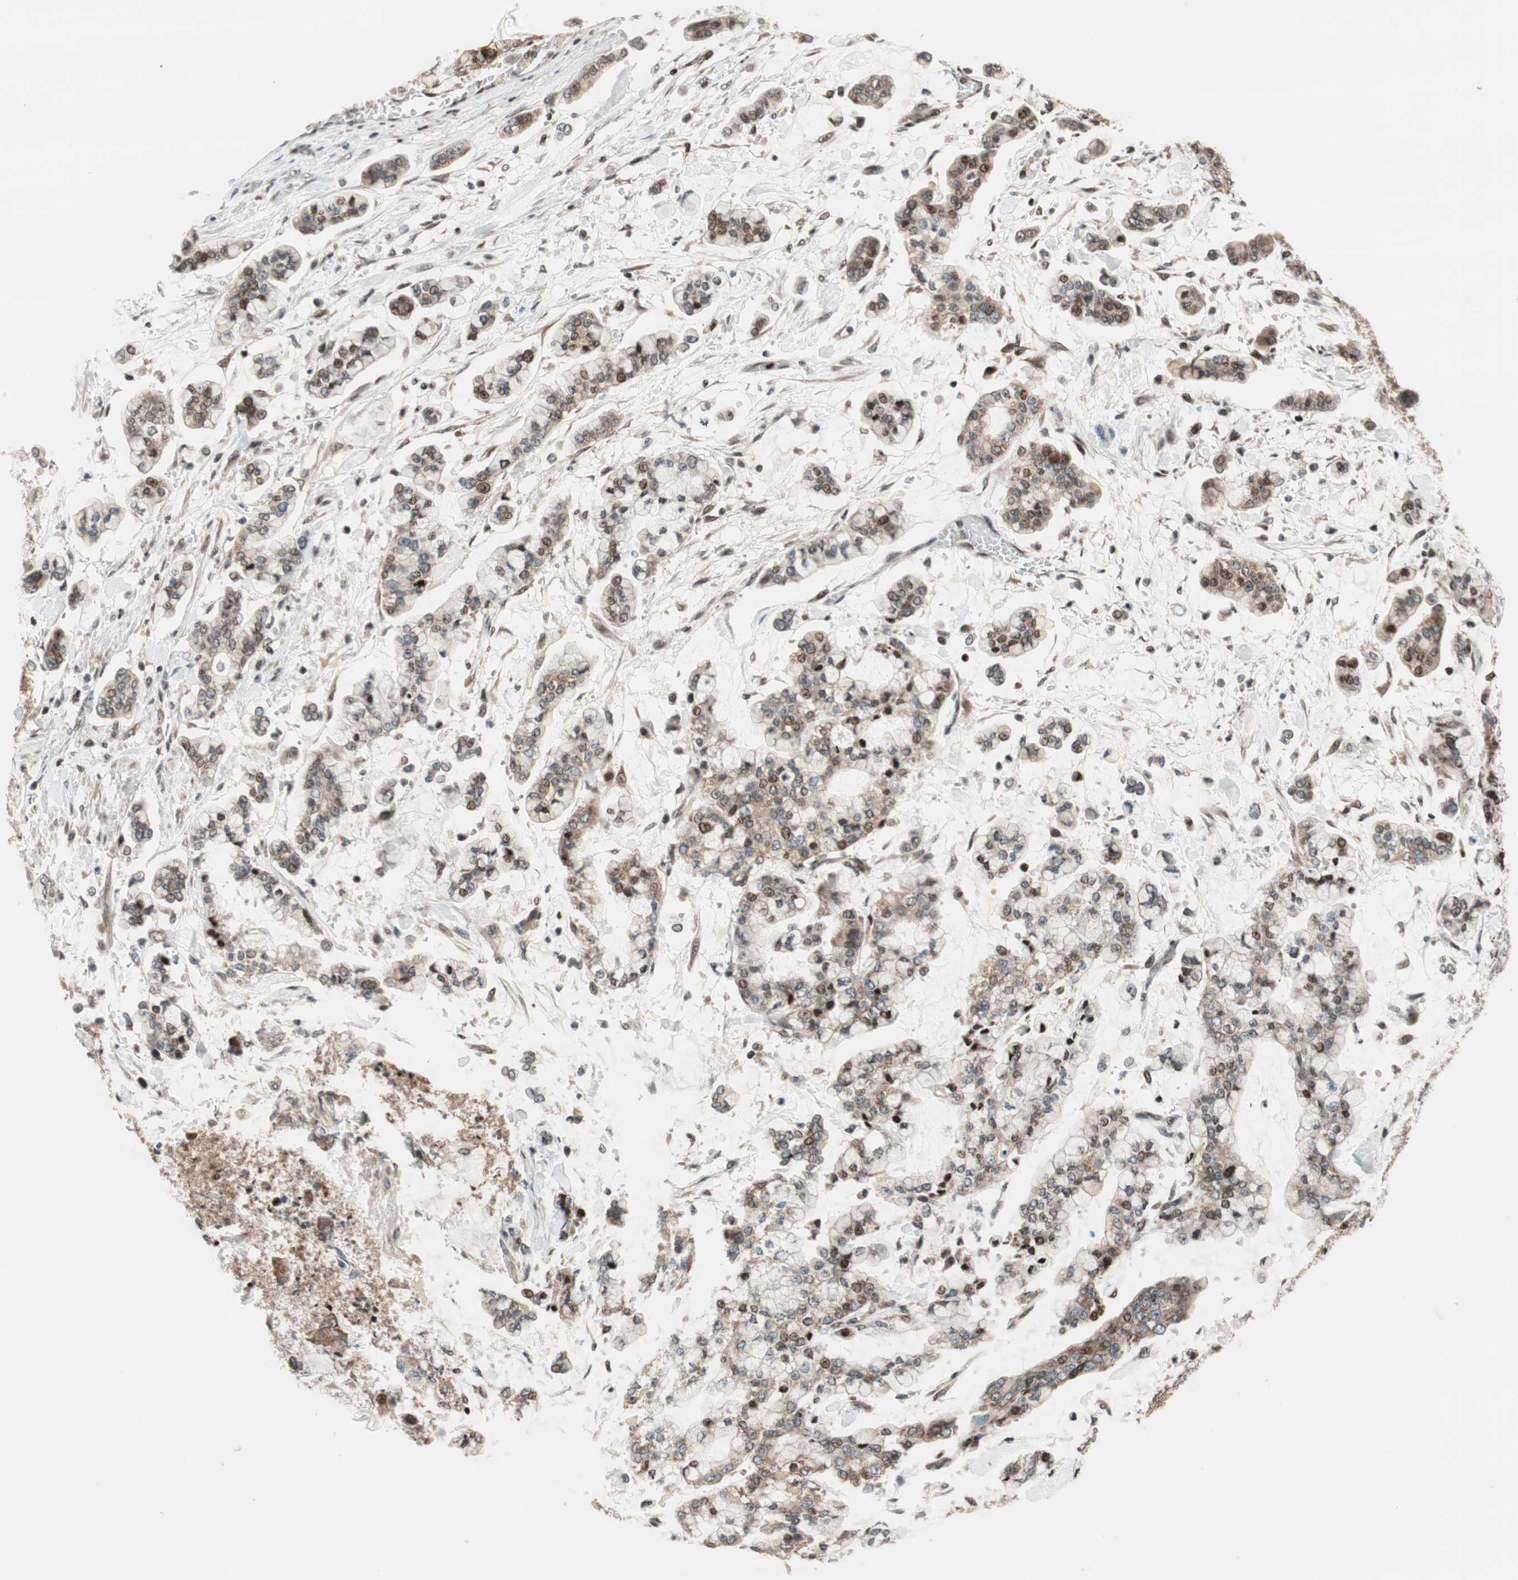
{"staining": {"intensity": "moderate", "quantity": ">75%", "location": "cytoplasmic/membranous,nuclear"}, "tissue": "stomach cancer", "cell_type": "Tumor cells", "image_type": "cancer", "snomed": [{"axis": "morphology", "description": "Normal tissue, NOS"}, {"axis": "morphology", "description": "Adenocarcinoma, NOS"}, {"axis": "topography", "description": "Stomach, upper"}, {"axis": "topography", "description": "Stomach"}], "caption": "Immunohistochemical staining of human stomach cancer shows moderate cytoplasmic/membranous and nuclear protein staining in approximately >75% of tumor cells.", "gene": "HECW1", "patient": {"sex": "male", "age": 76}}